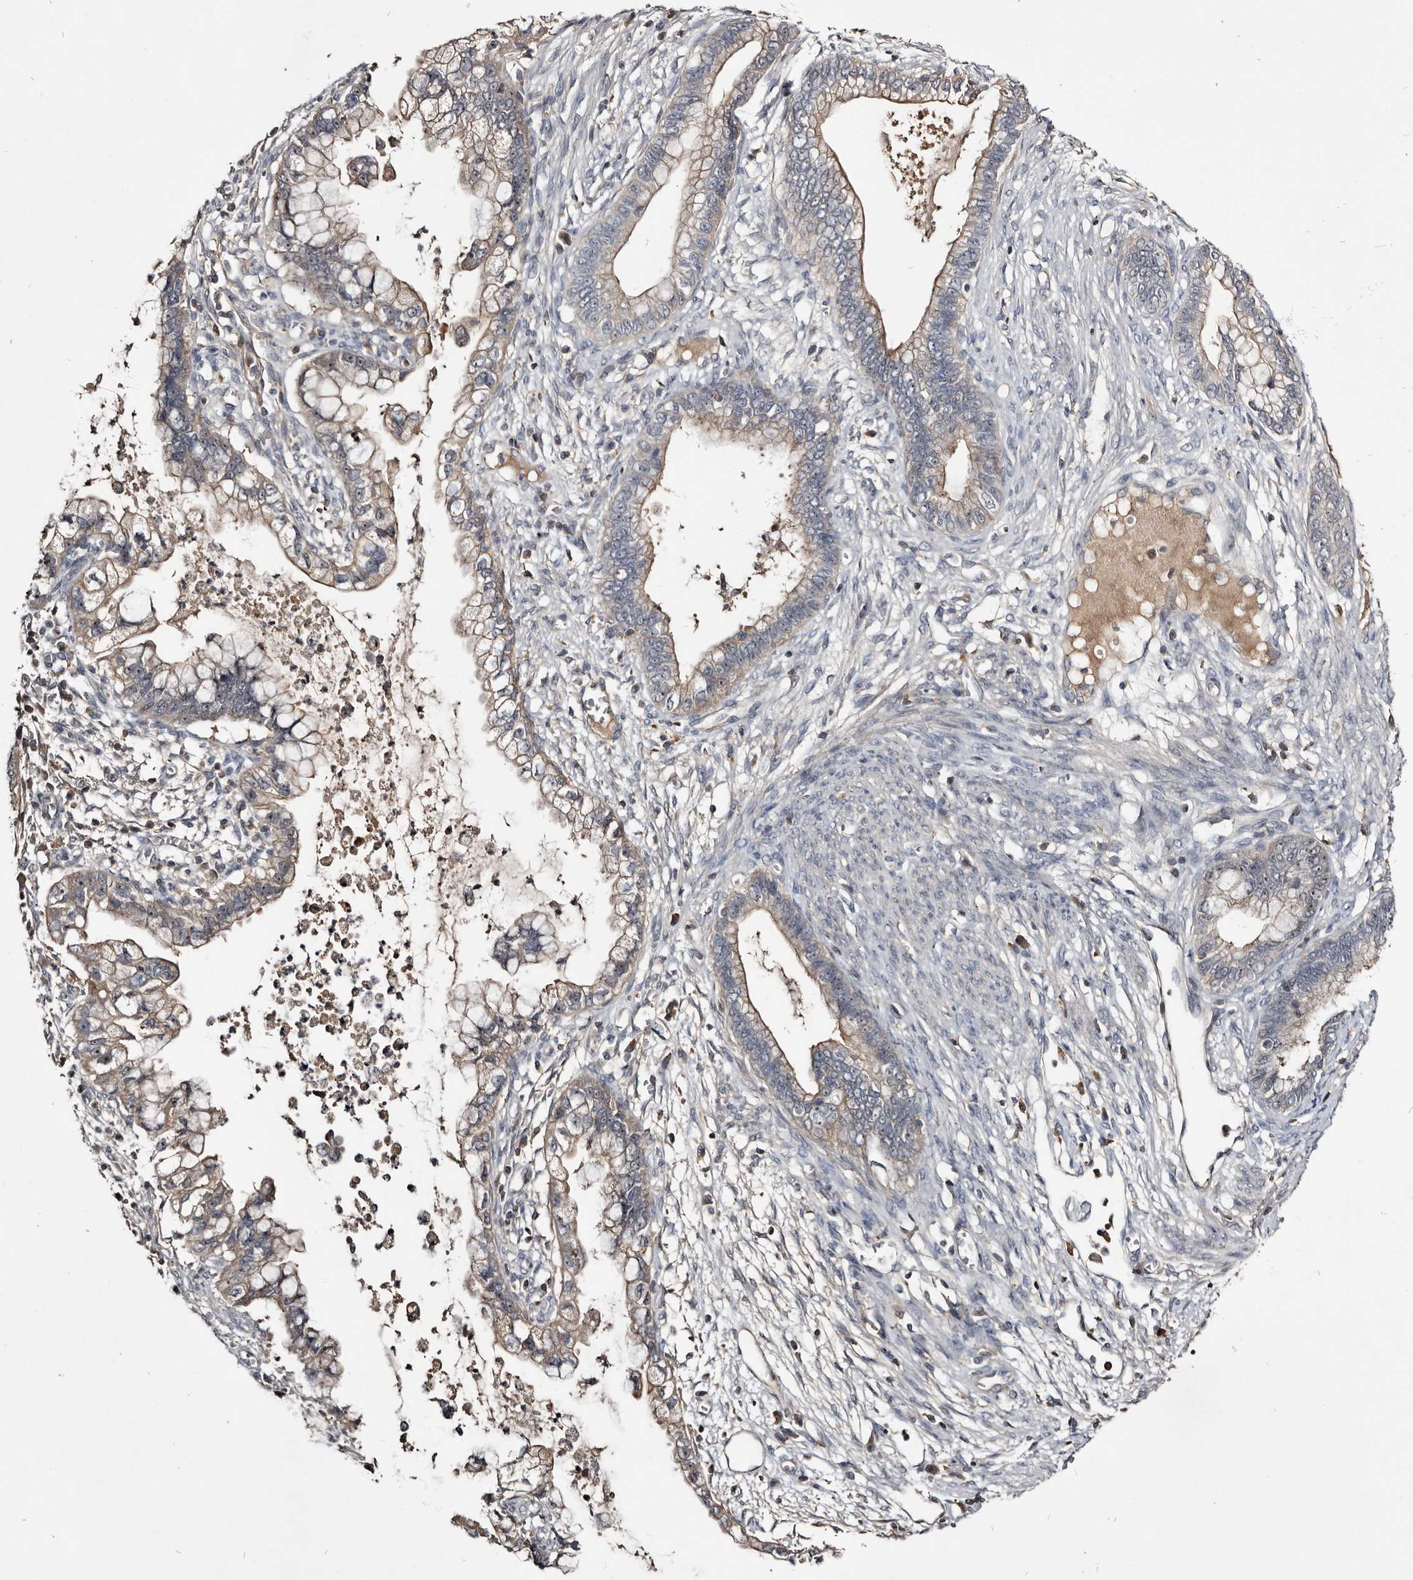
{"staining": {"intensity": "weak", "quantity": "<25%", "location": "cytoplasmic/membranous"}, "tissue": "cervical cancer", "cell_type": "Tumor cells", "image_type": "cancer", "snomed": [{"axis": "morphology", "description": "Adenocarcinoma, NOS"}, {"axis": "topography", "description": "Cervix"}], "caption": "Adenocarcinoma (cervical) stained for a protein using immunohistochemistry exhibits no positivity tumor cells.", "gene": "TTC39A", "patient": {"sex": "female", "age": 44}}